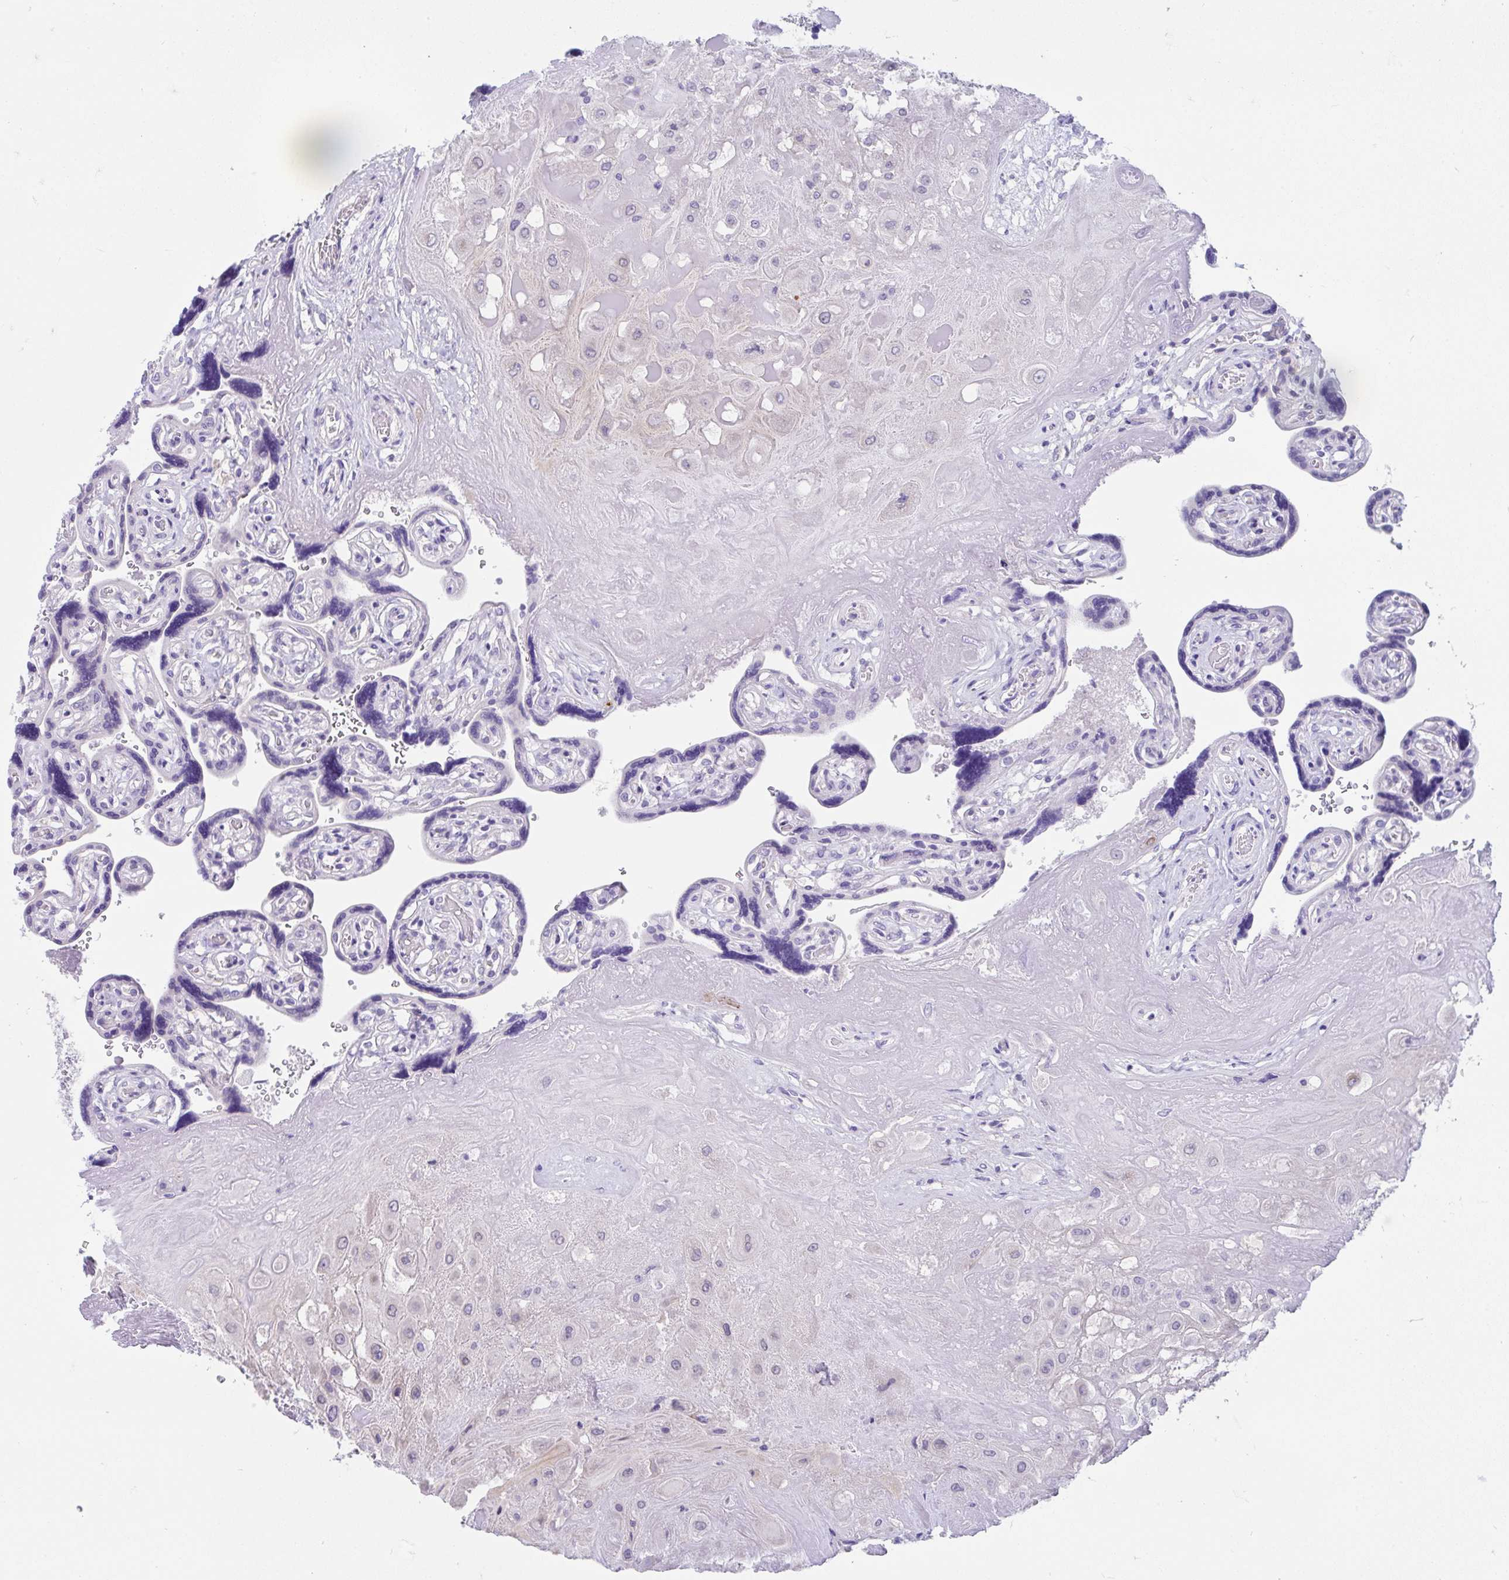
{"staining": {"intensity": "negative", "quantity": "none", "location": "none"}, "tissue": "placenta", "cell_type": "Decidual cells", "image_type": "normal", "snomed": [{"axis": "morphology", "description": "Normal tissue, NOS"}, {"axis": "topography", "description": "Placenta"}], "caption": "An immunohistochemistry image of normal placenta is shown. There is no staining in decidual cells of placenta. Nuclei are stained in blue.", "gene": "CCSAP", "patient": {"sex": "female", "age": 32}}